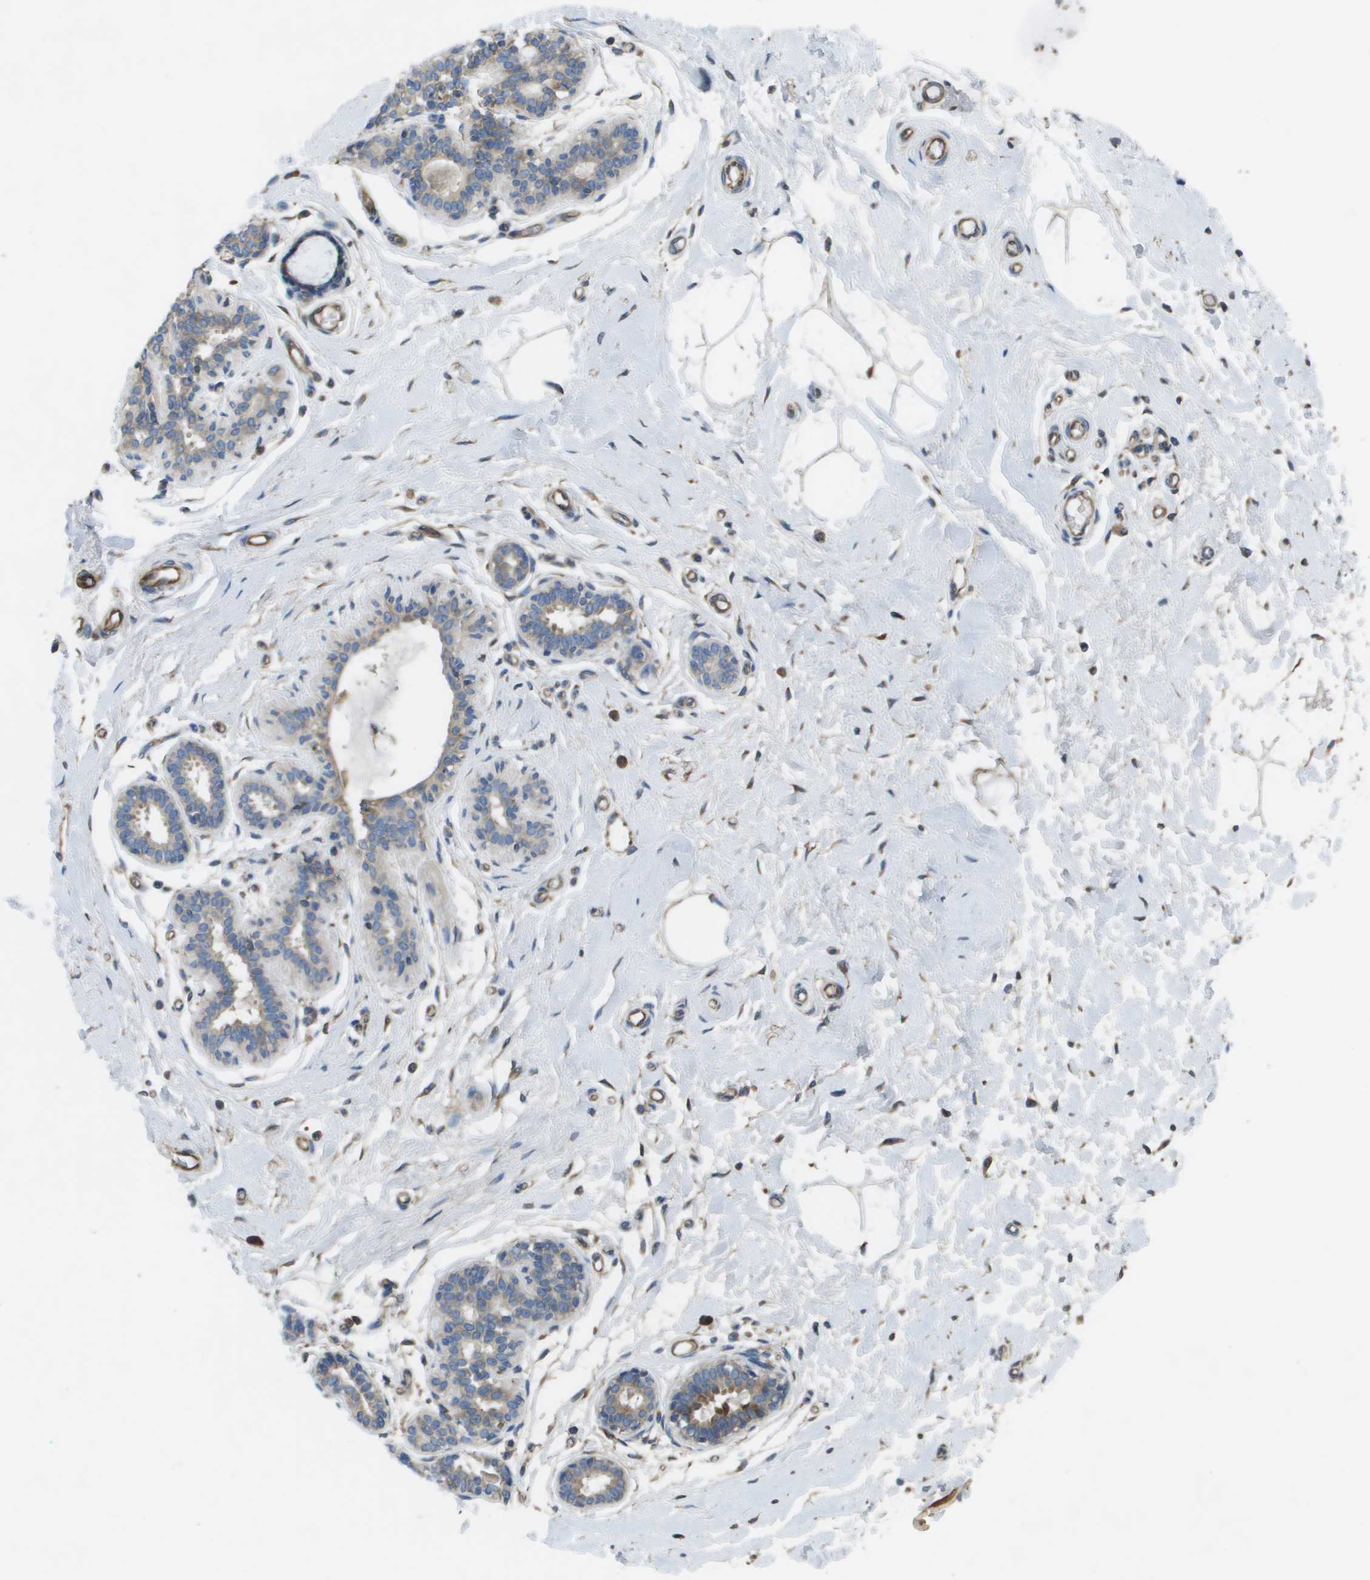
{"staining": {"intensity": "weak", "quantity": ">75%", "location": "cytoplasmic/membranous"}, "tissue": "breast", "cell_type": "Adipocytes", "image_type": "normal", "snomed": [{"axis": "morphology", "description": "Normal tissue, NOS"}, {"axis": "morphology", "description": "Lobular carcinoma"}, {"axis": "topography", "description": "Breast"}], "caption": "IHC staining of unremarkable breast, which demonstrates low levels of weak cytoplasmic/membranous staining in approximately >75% of adipocytes indicating weak cytoplasmic/membranous protein staining. The staining was performed using DAB (brown) for protein detection and nuclei were counterstained in hematoxylin (blue).", "gene": "CLCN2", "patient": {"sex": "female", "age": 59}}